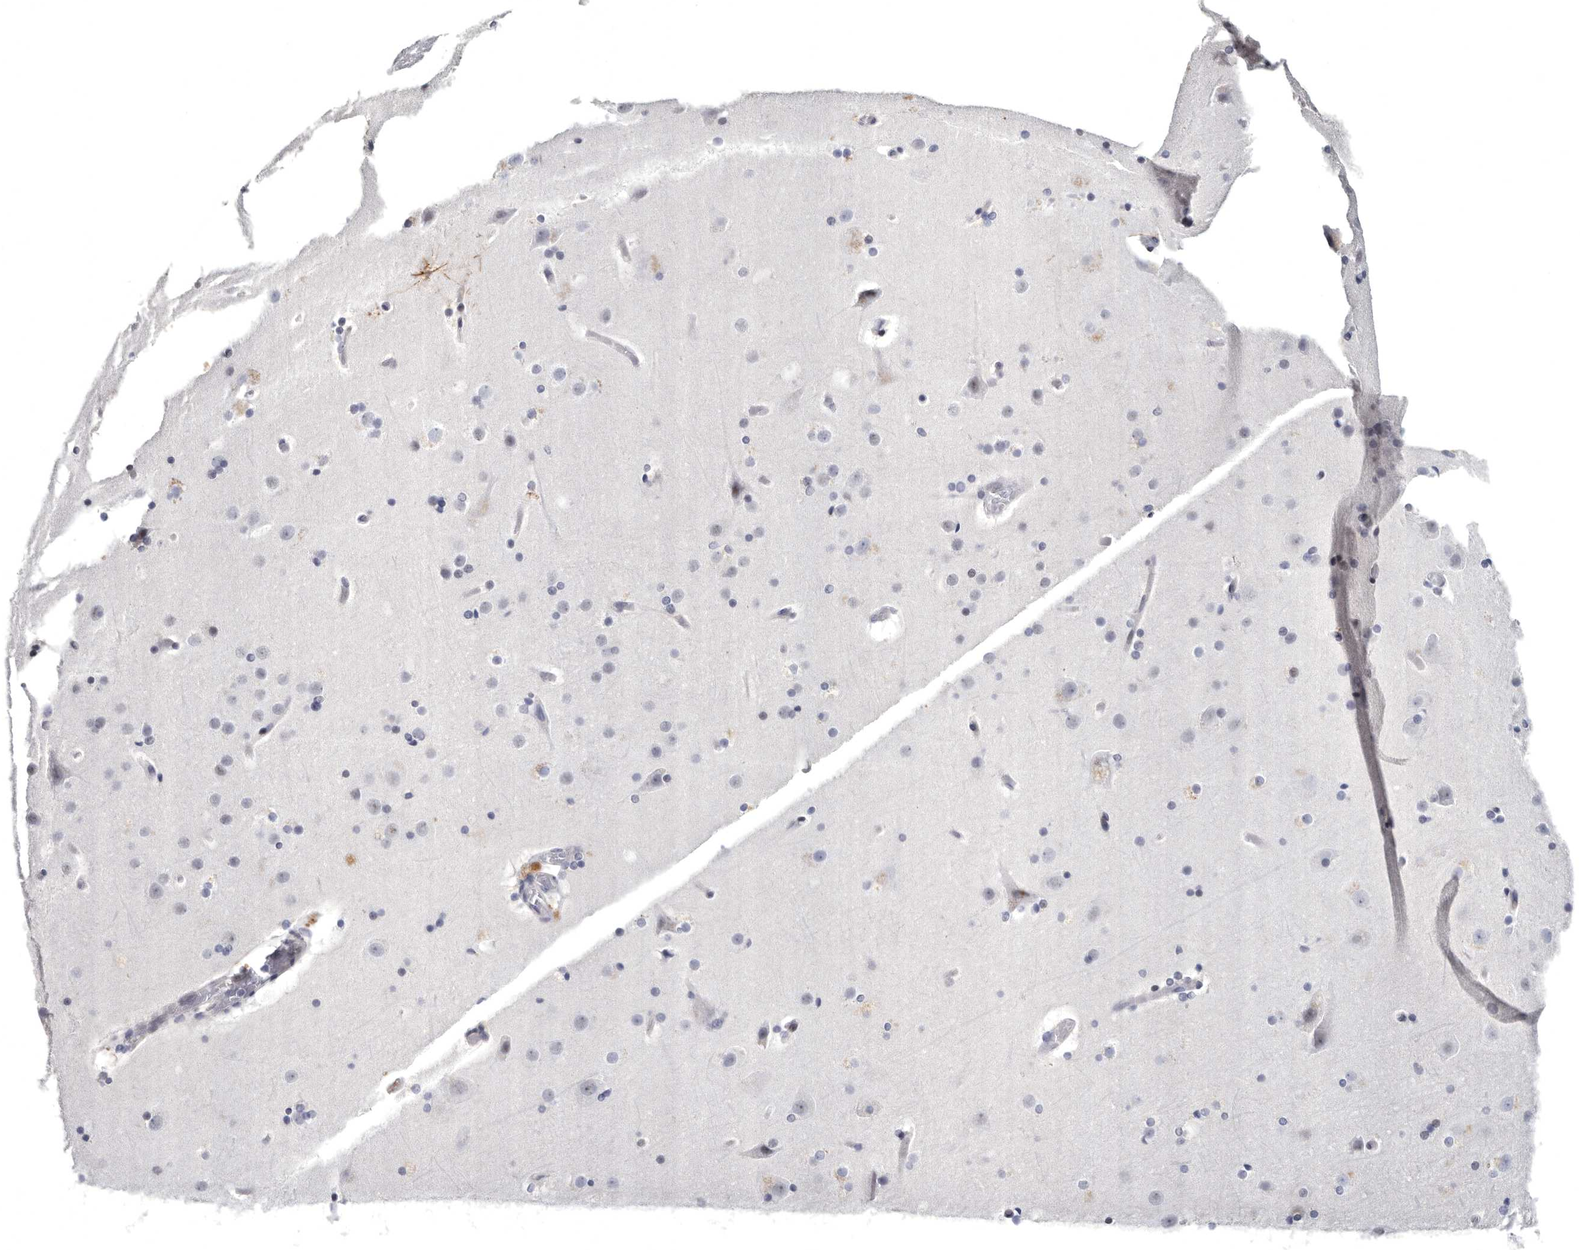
{"staining": {"intensity": "negative", "quantity": "none", "location": "none"}, "tissue": "cerebral cortex", "cell_type": "Endothelial cells", "image_type": "normal", "snomed": [{"axis": "morphology", "description": "Normal tissue, NOS"}, {"axis": "topography", "description": "Cerebral cortex"}], "caption": "Photomicrograph shows no significant protein expression in endothelial cells of normal cerebral cortex.", "gene": "WRAP73", "patient": {"sex": "male", "age": 57}}